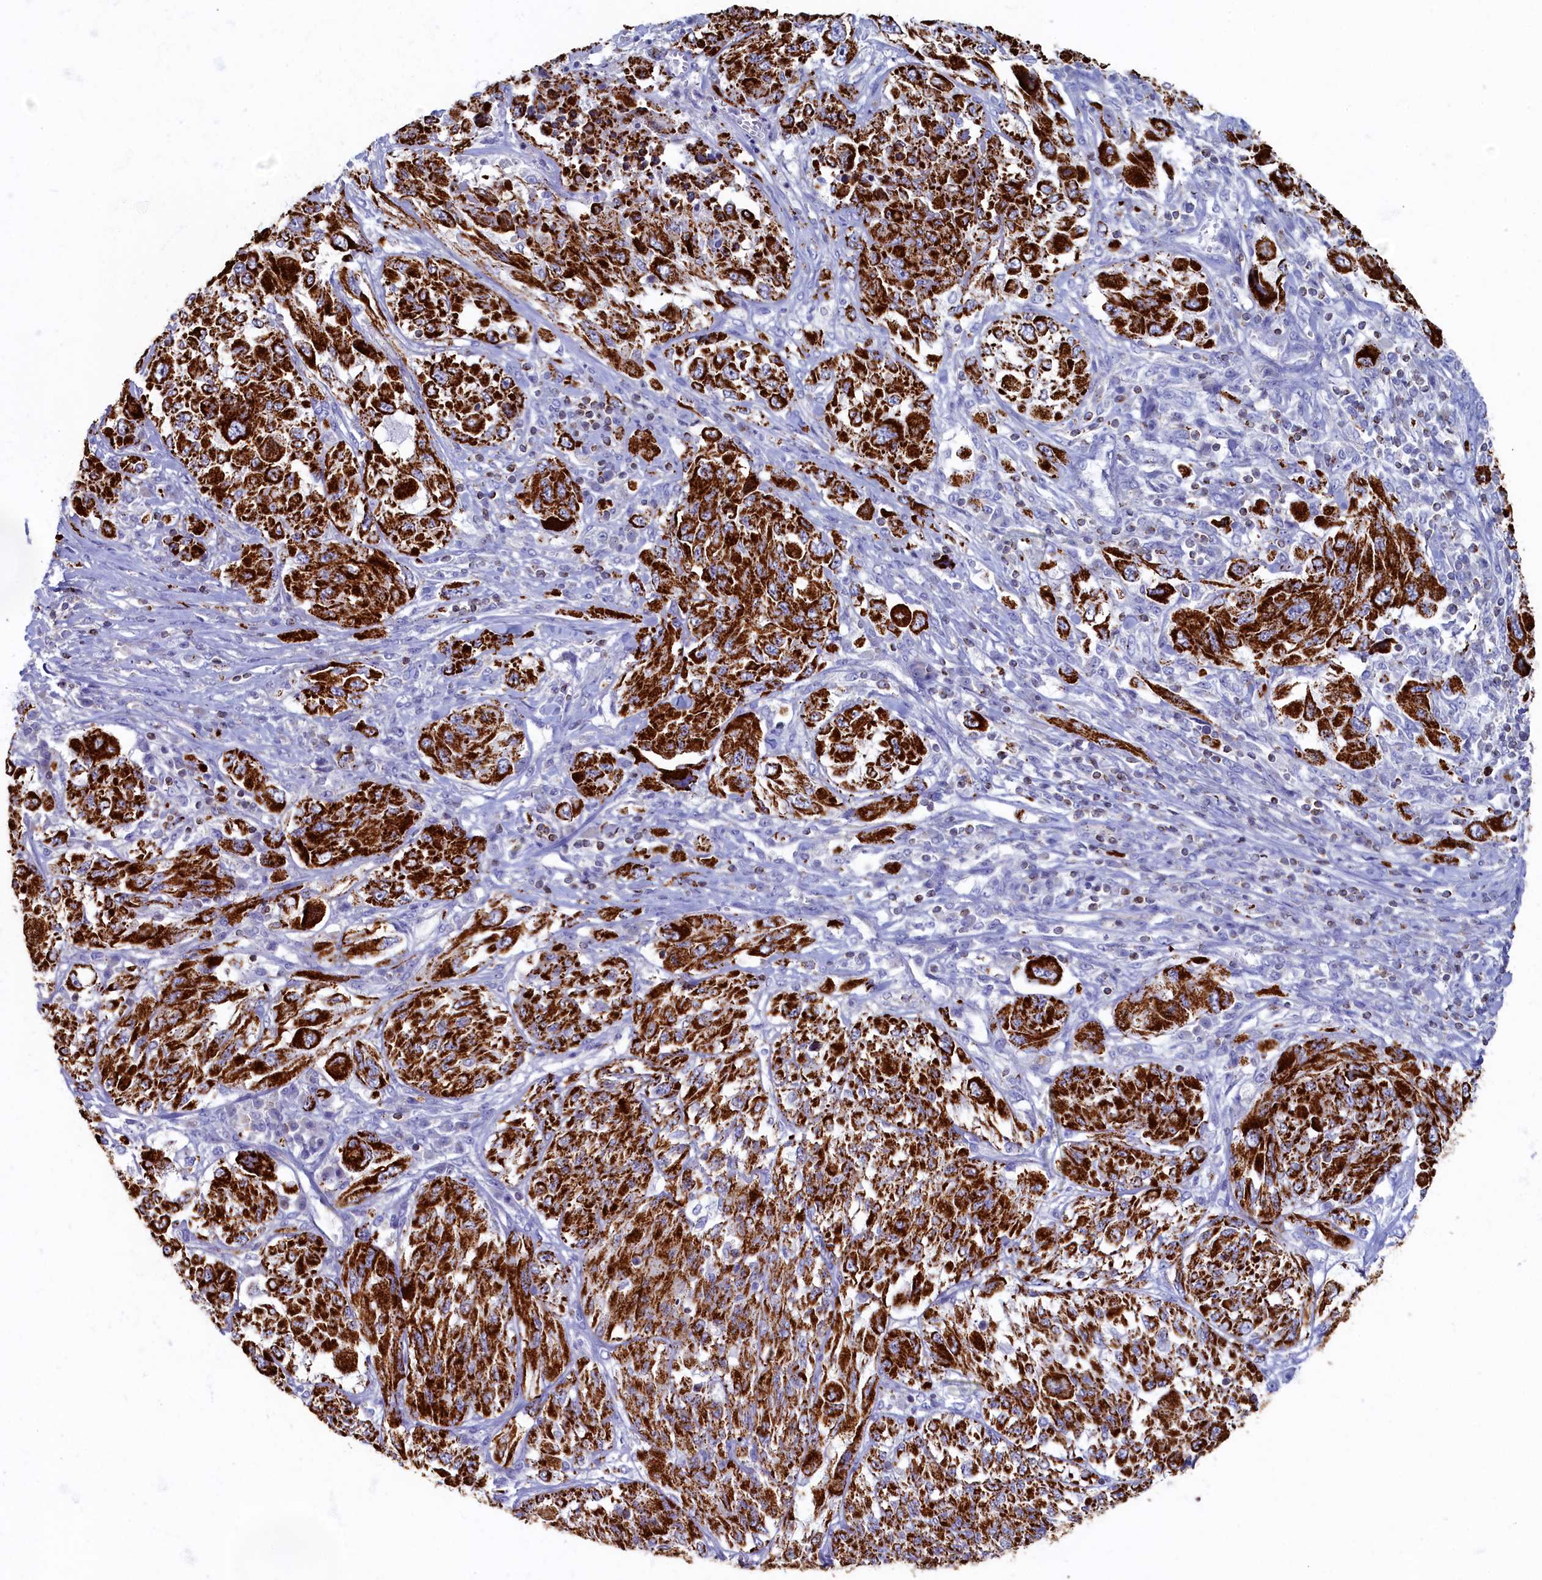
{"staining": {"intensity": "strong", "quantity": ">75%", "location": "cytoplasmic/membranous"}, "tissue": "melanoma", "cell_type": "Tumor cells", "image_type": "cancer", "snomed": [{"axis": "morphology", "description": "Malignant melanoma, NOS"}, {"axis": "topography", "description": "Skin"}], "caption": "The micrograph reveals a brown stain indicating the presence of a protein in the cytoplasmic/membranous of tumor cells in melanoma.", "gene": "OCIAD2", "patient": {"sex": "female", "age": 91}}